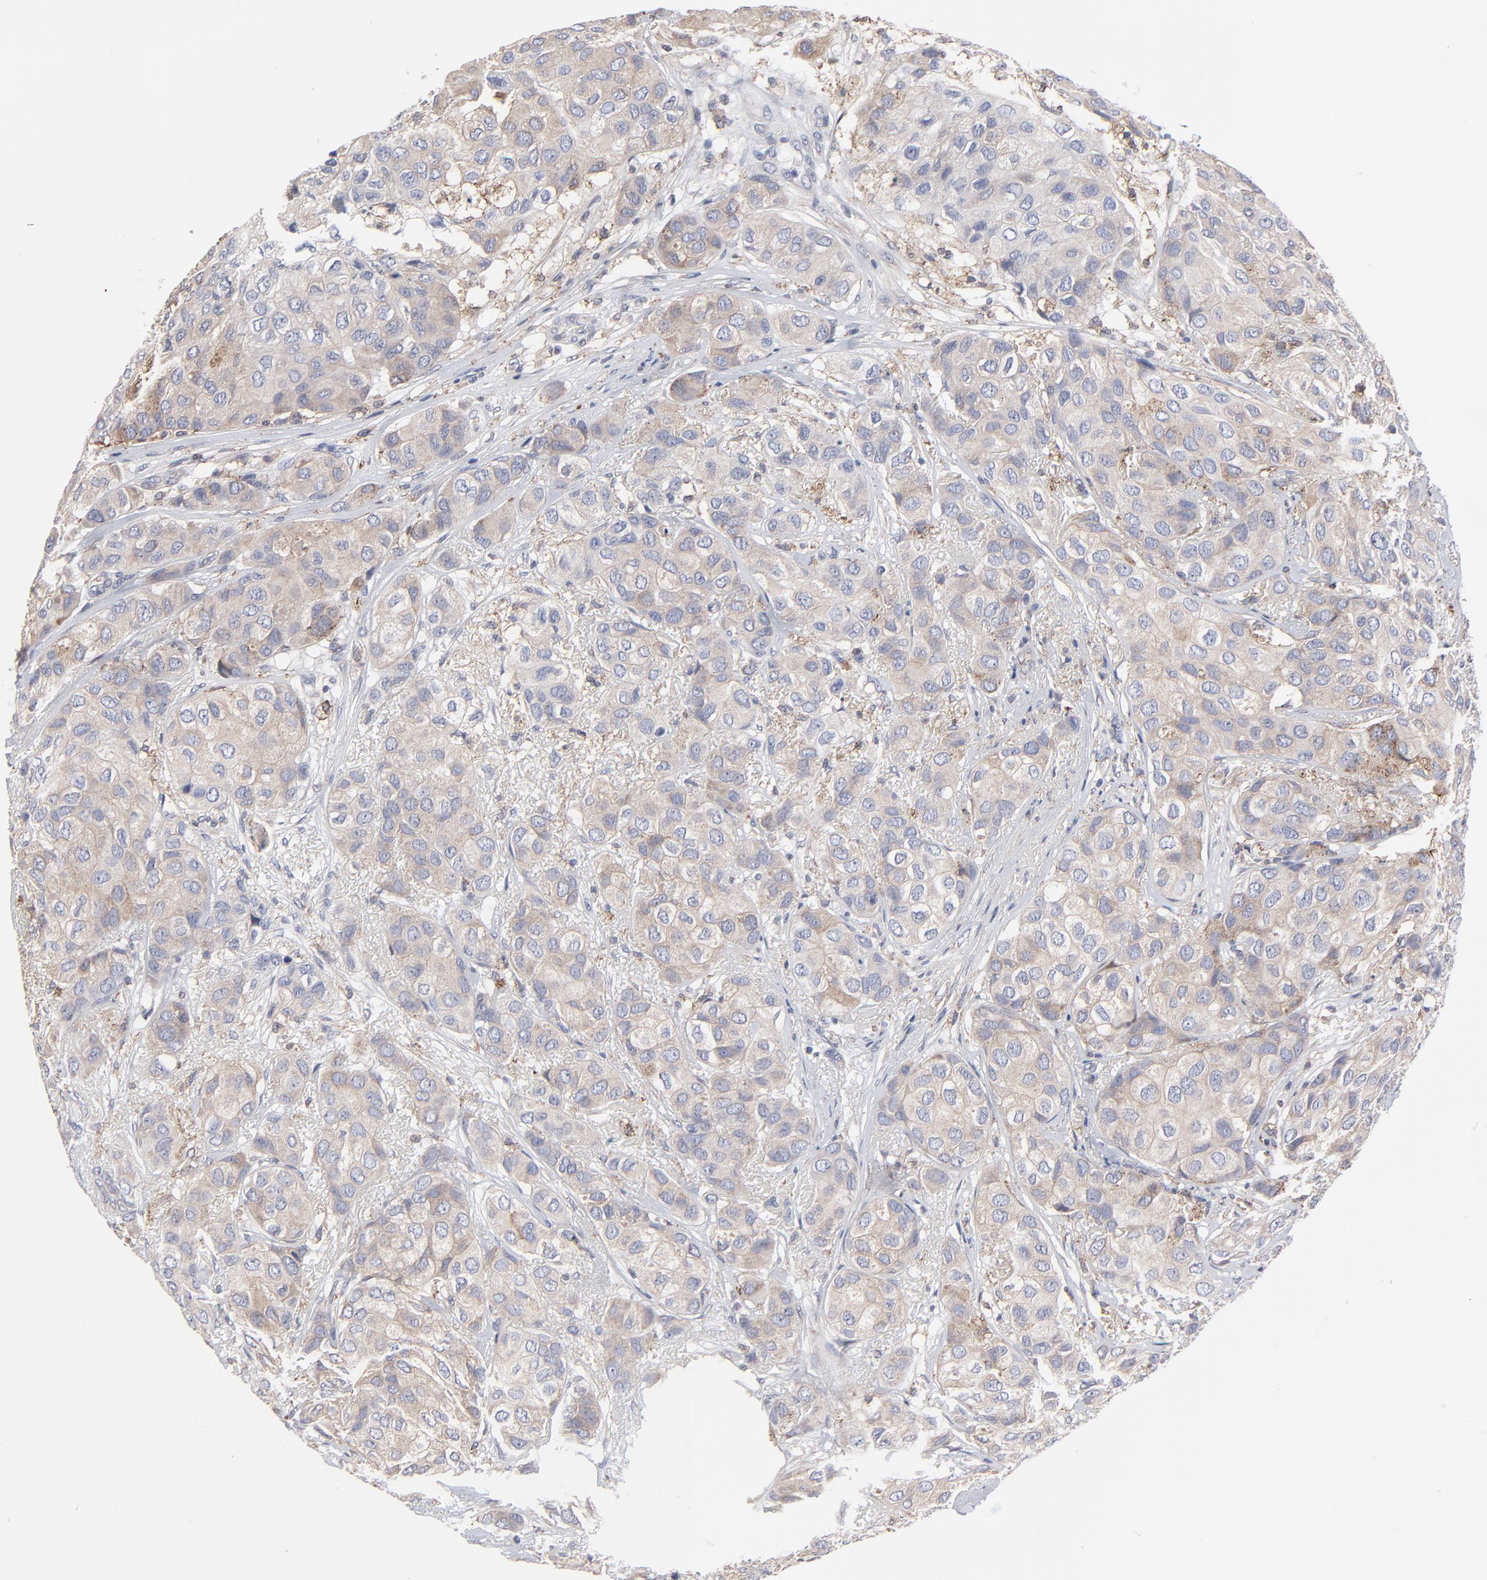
{"staining": {"intensity": "weak", "quantity": "25%-75%", "location": "cytoplasmic/membranous"}, "tissue": "breast cancer", "cell_type": "Tumor cells", "image_type": "cancer", "snomed": [{"axis": "morphology", "description": "Duct carcinoma"}, {"axis": "topography", "description": "Breast"}], "caption": "Immunohistochemical staining of breast intraductal carcinoma exhibits low levels of weak cytoplasmic/membranous expression in about 25%-75% of tumor cells.", "gene": "TRIM22", "patient": {"sex": "female", "age": 68}}